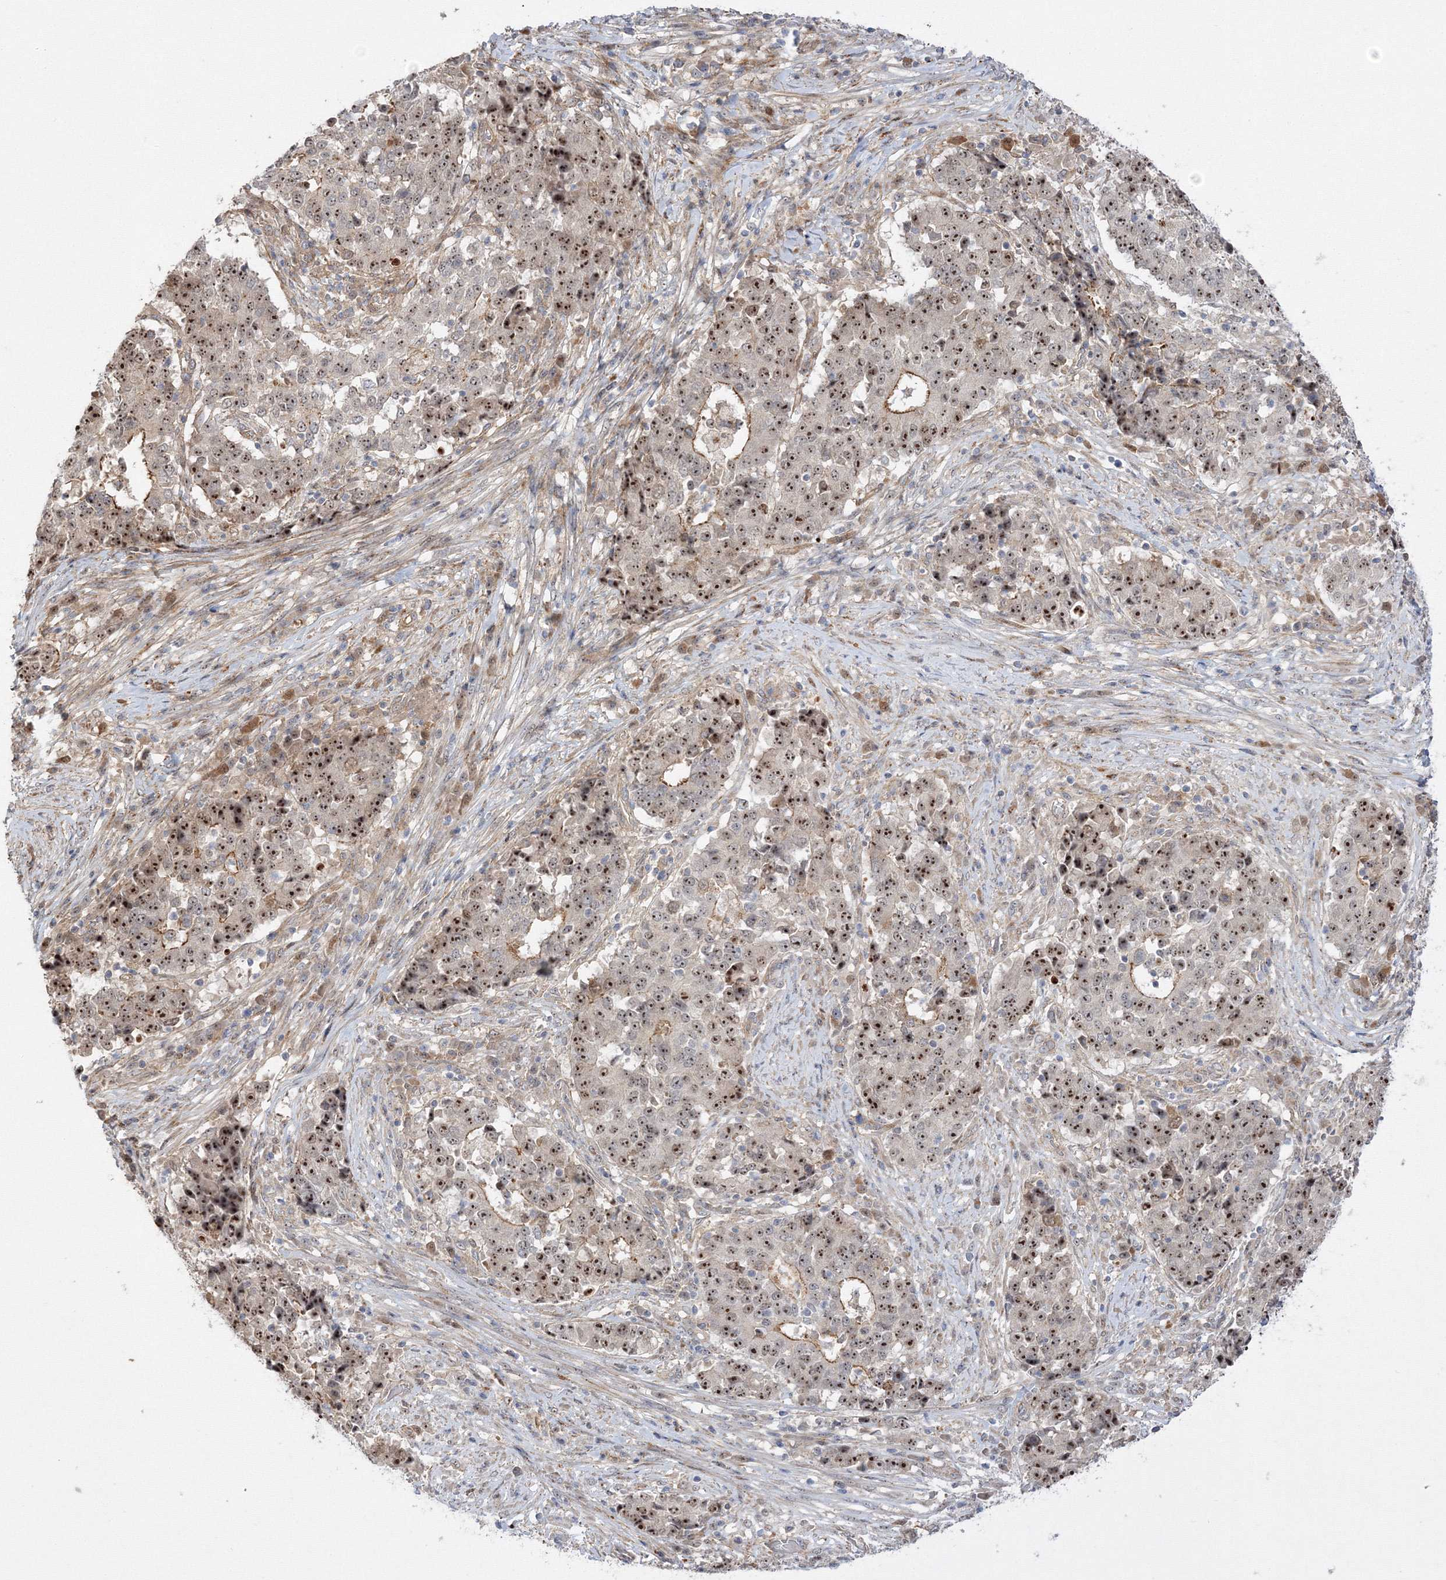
{"staining": {"intensity": "strong", "quantity": ">75%", "location": "nuclear"}, "tissue": "stomach cancer", "cell_type": "Tumor cells", "image_type": "cancer", "snomed": [{"axis": "morphology", "description": "Adenocarcinoma, NOS"}, {"axis": "topography", "description": "Stomach"}], "caption": "DAB immunohistochemical staining of human stomach cancer exhibits strong nuclear protein expression in approximately >75% of tumor cells.", "gene": "NPM3", "patient": {"sex": "male", "age": 59}}